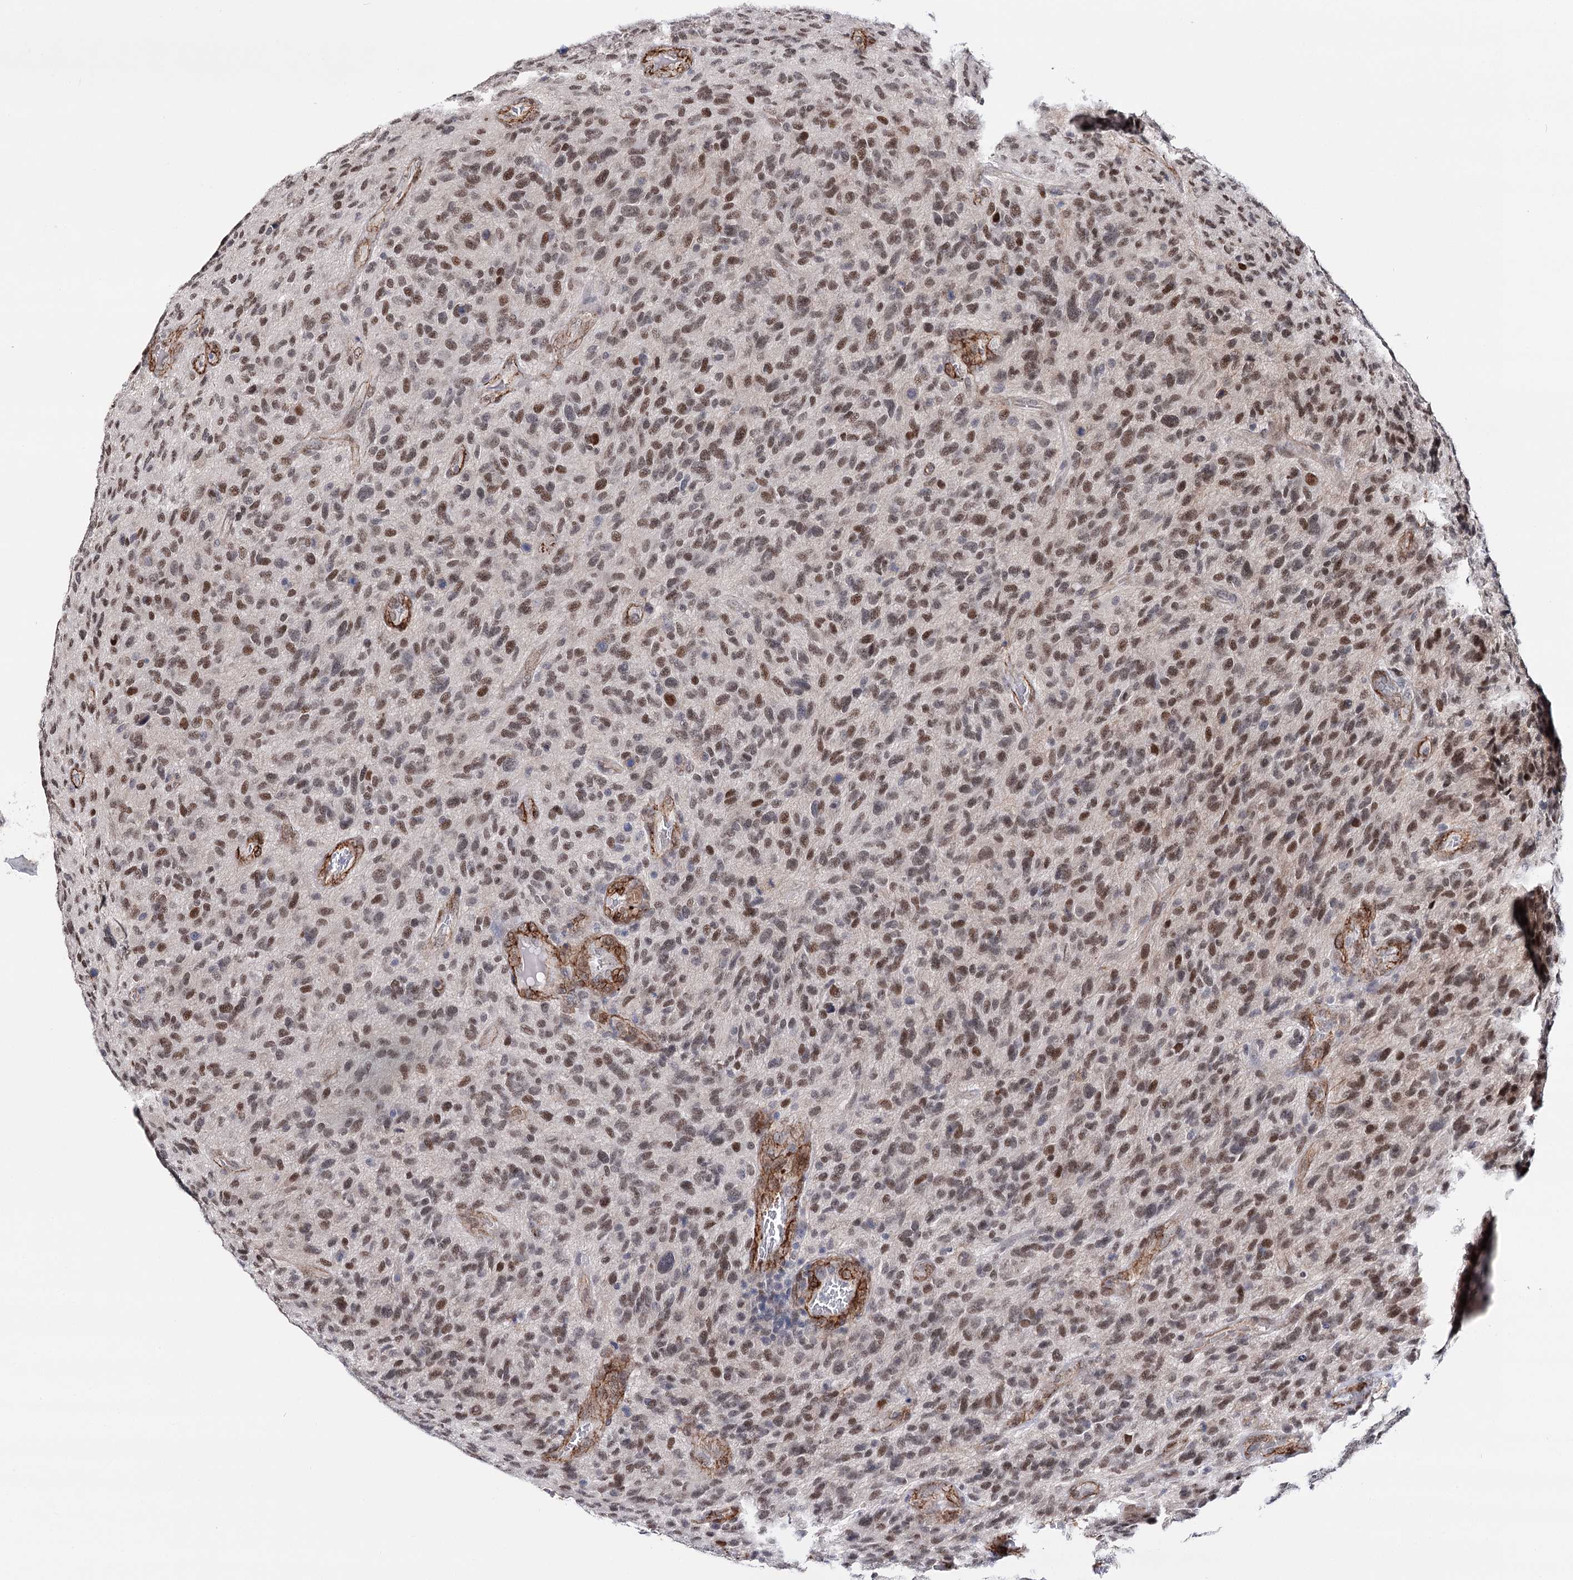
{"staining": {"intensity": "moderate", "quantity": ">75%", "location": "nuclear"}, "tissue": "glioma", "cell_type": "Tumor cells", "image_type": "cancer", "snomed": [{"axis": "morphology", "description": "Glioma, malignant, High grade"}, {"axis": "topography", "description": "Brain"}], "caption": "Immunohistochemical staining of human glioma demonstrates medium levels of moderate nuclear staining in about >75% of tumor cells.", "gene": "CFAP46", "patient": {"sex": "male", "age": 47}}